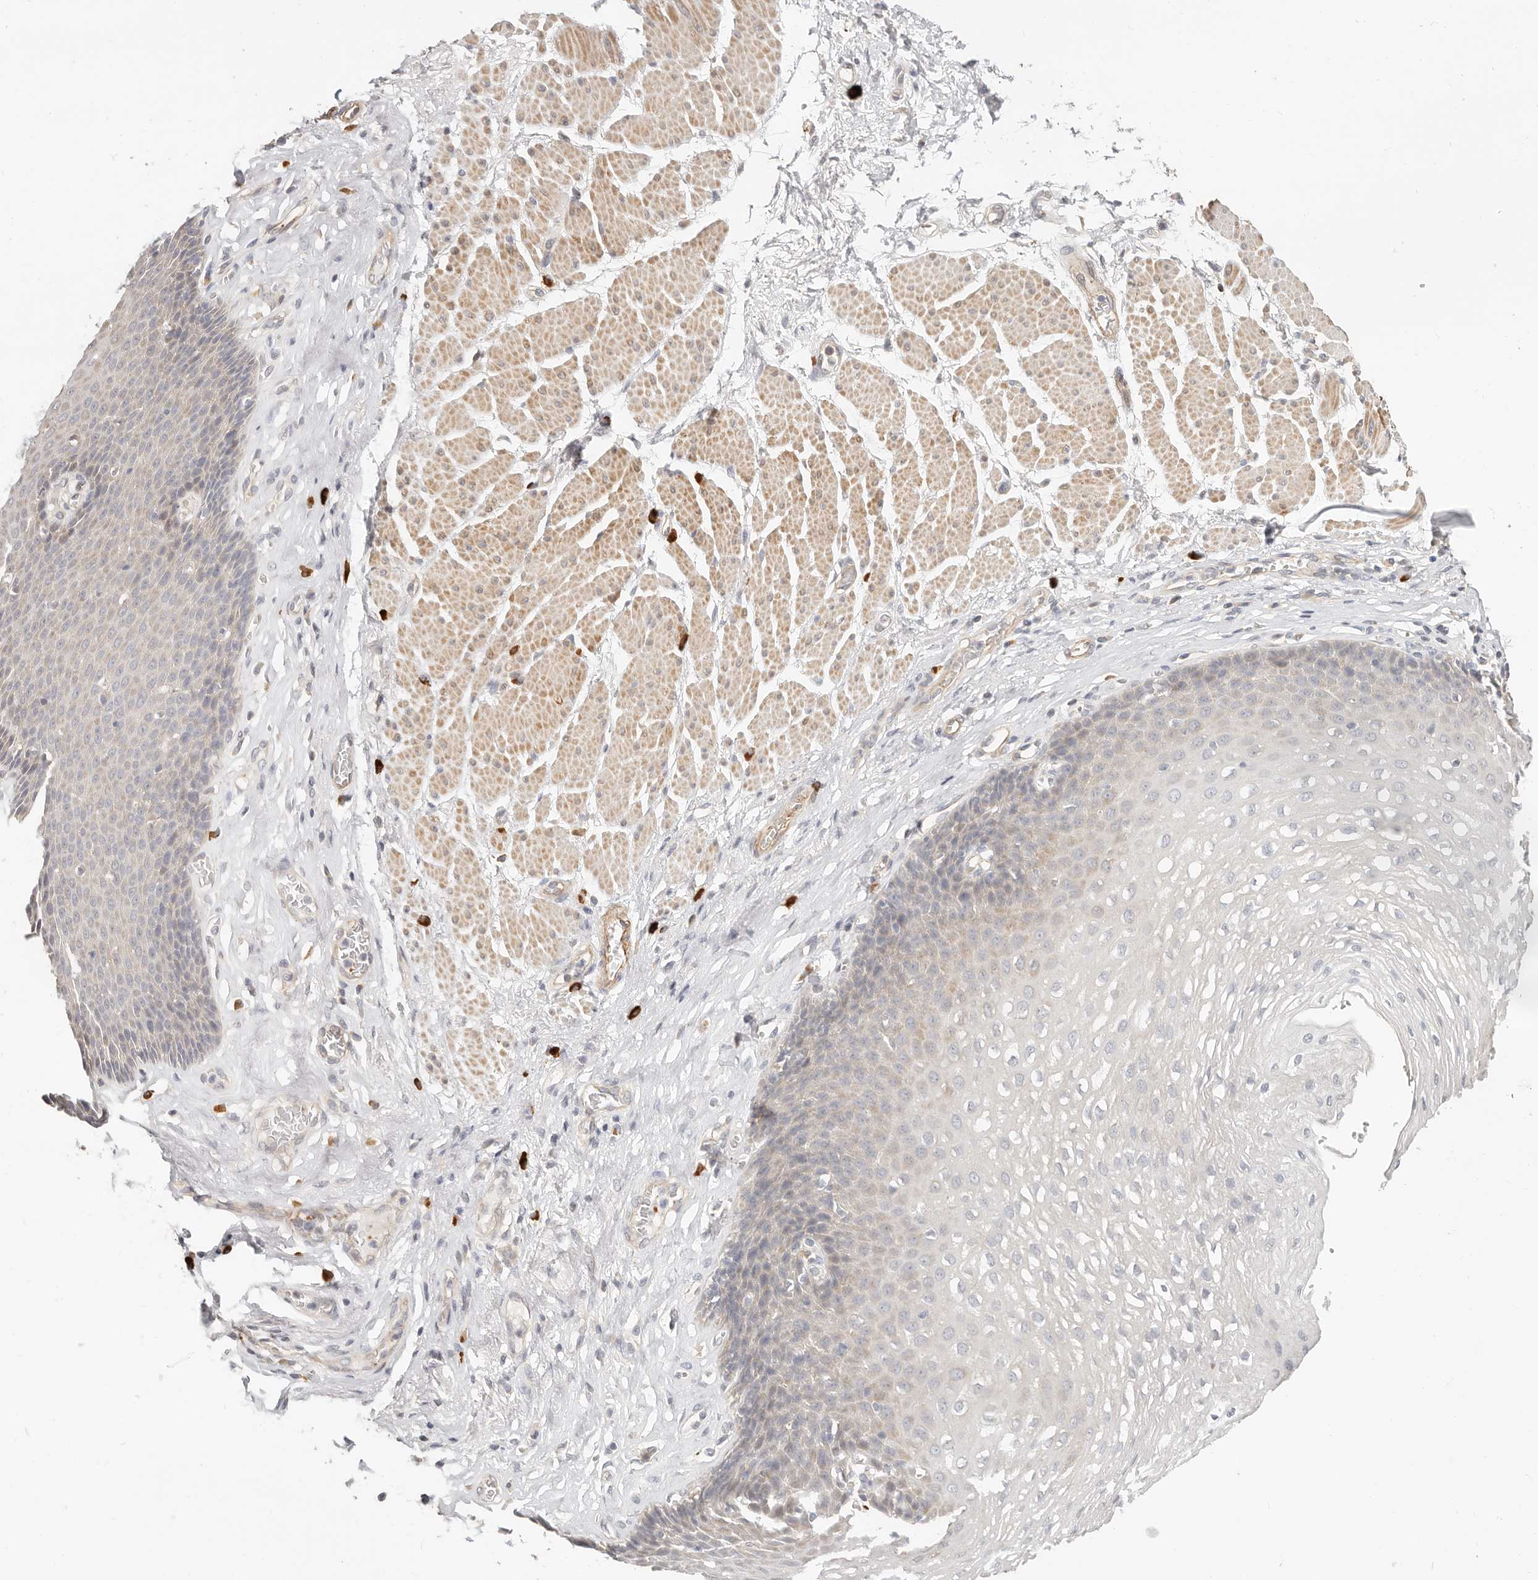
{"staining": {"intensity": "weak", "quantity": "<25%", "location": "cytoplasmic/membranous"}, "tissue": "esophagus", "cell_type": "Squamous epithelial cells", "image_type": "normal", "snomed": [{"axis": "morphology", "description": "Normal tissue, NOS"}, {"axis": "topography", "description": "Esophagus"}], "caption": "Esophagus stained for a protein using IHC reveals no staining squamous epithelial cells.", "gene": "ZRANB1", "patient": {"sex": "female", "age": 66}}